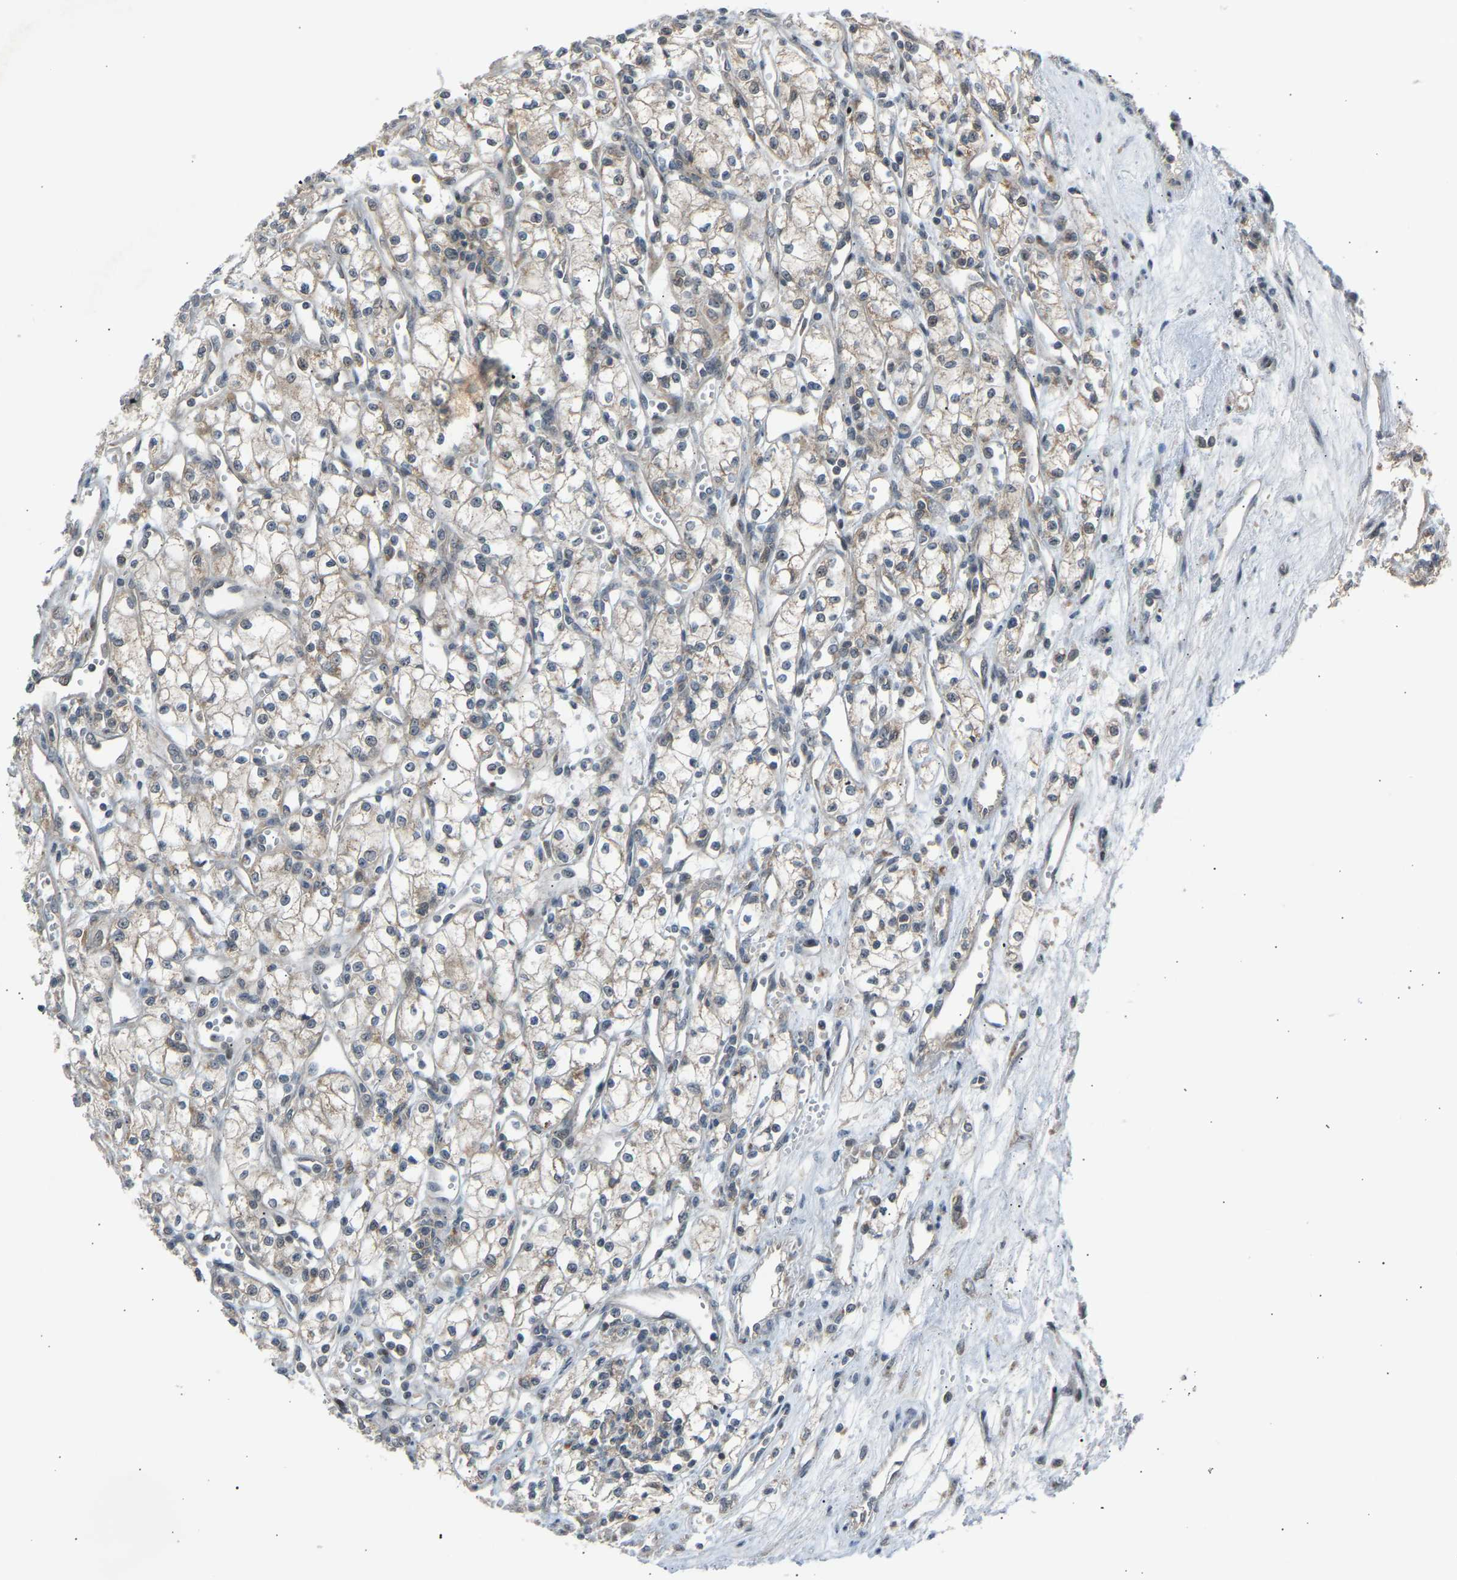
{"staining": {"intensity": "weak", "quantity": "<25%", "location": "cytoplasmic/membranous"}, "tissue": "renal cancer", "cell_type": "Tumor cells", "image_type": "cancer", "snomed": [{"axis": "morphology", "description": "Adenocarcinoma, NOS"}, {"axis": "topography", "description": "Kidney"}], "caption": "Immunohistochemistry micrograph of human adenocarcinoma (renal) stained for a protein (brown), which demonstrates no staining in tumor cells.", "gene": "SLIRP", "patient": {"sex": "male", "age": 59}}